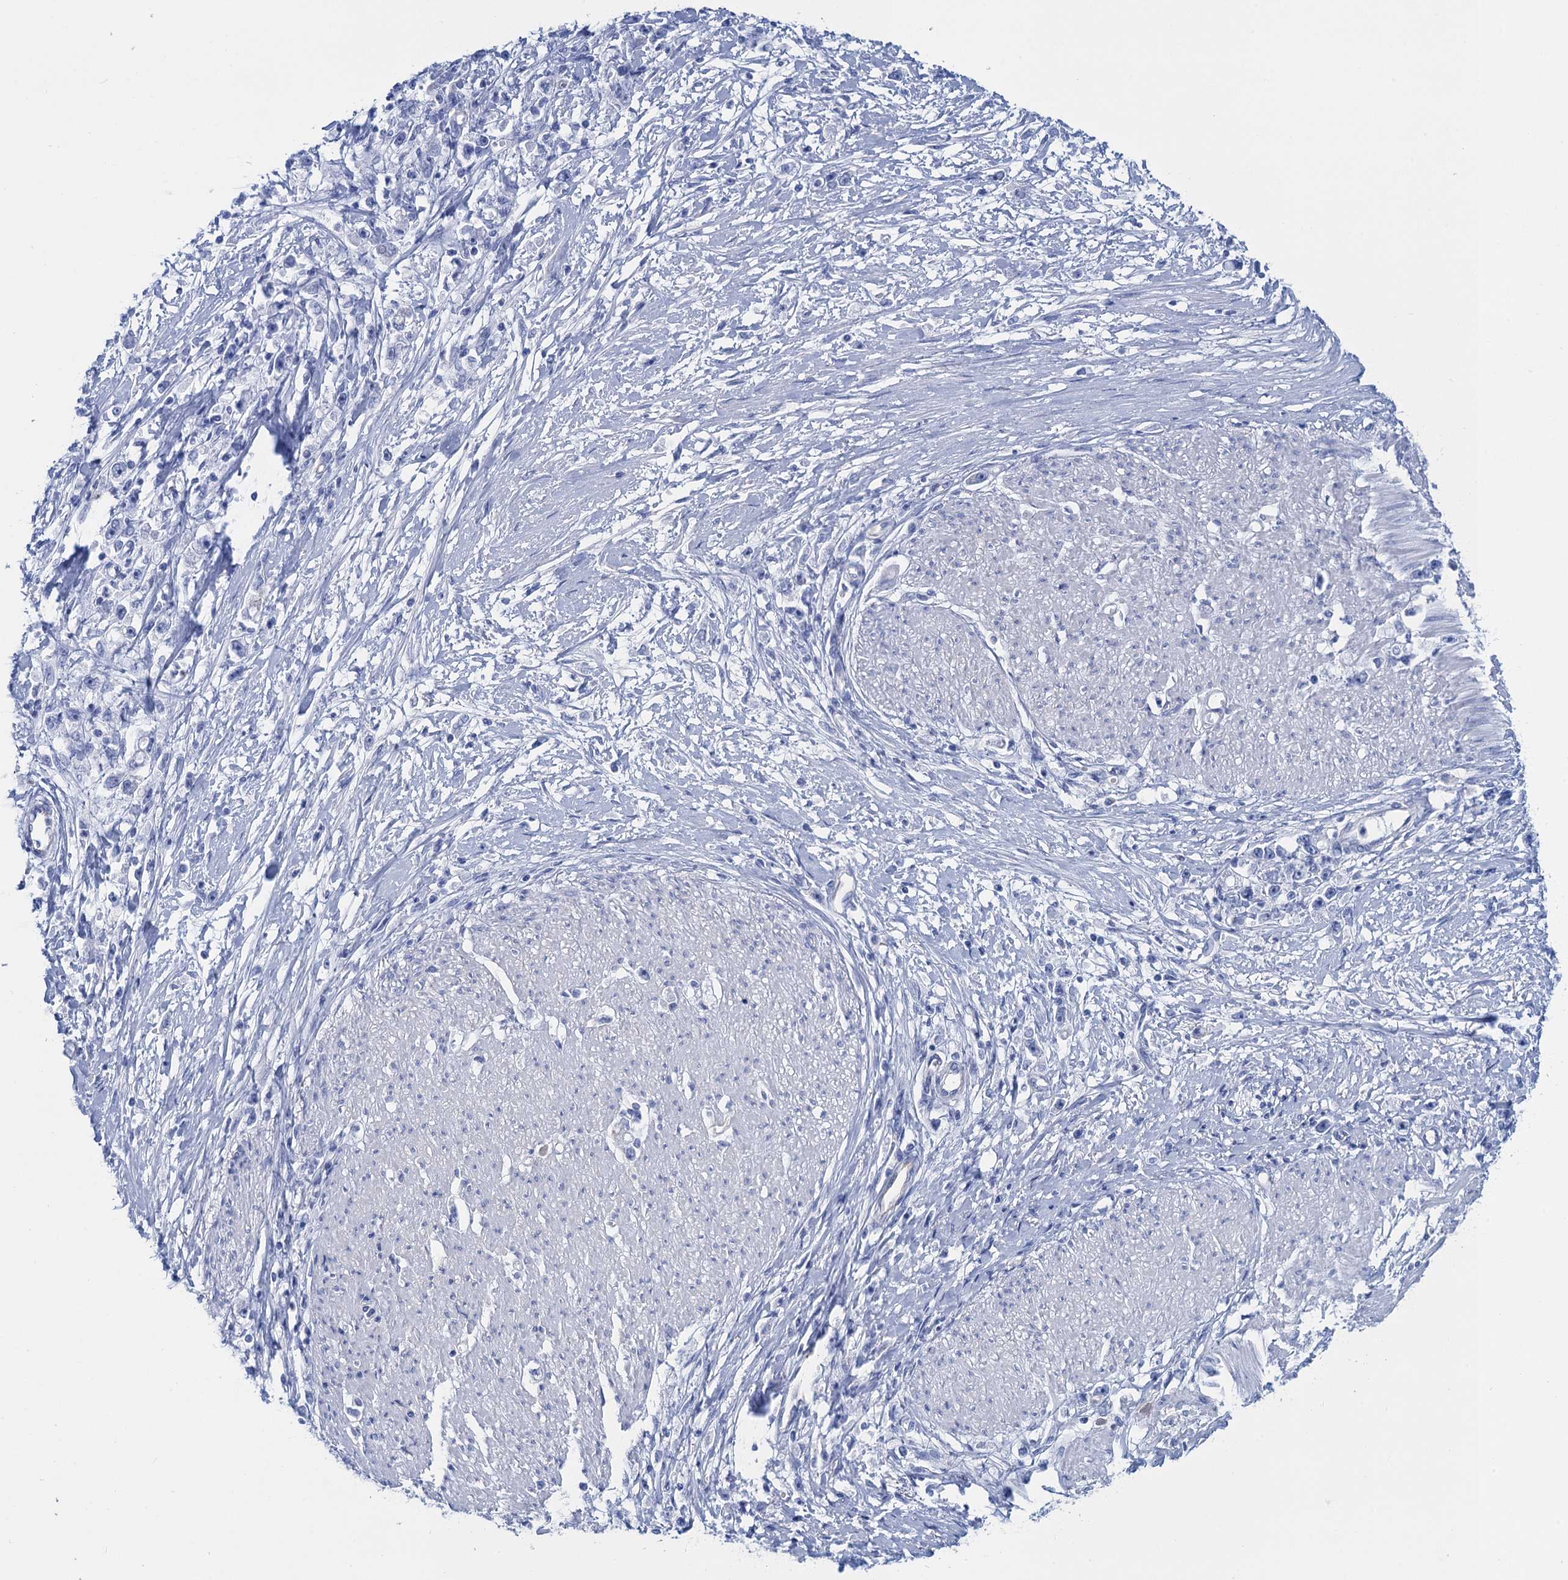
{"staining": {"intensity": "negative", "quantity": "none", "location": "none"}, "tissue": "stomach cancer", "cell_type": "Tumor cells", "image_type": "cancer", "snomed": [{"axis": "morphology", "description": "Adenocarcinoma, NOS"}, {"axis": "topography", "description": "Stomach"}], "caption": "IHC of human stomach adenocarcinoma shows no staining in tumor cells.", "gene": "CALML5", "patient": {"sex": "female", "age": 59}}